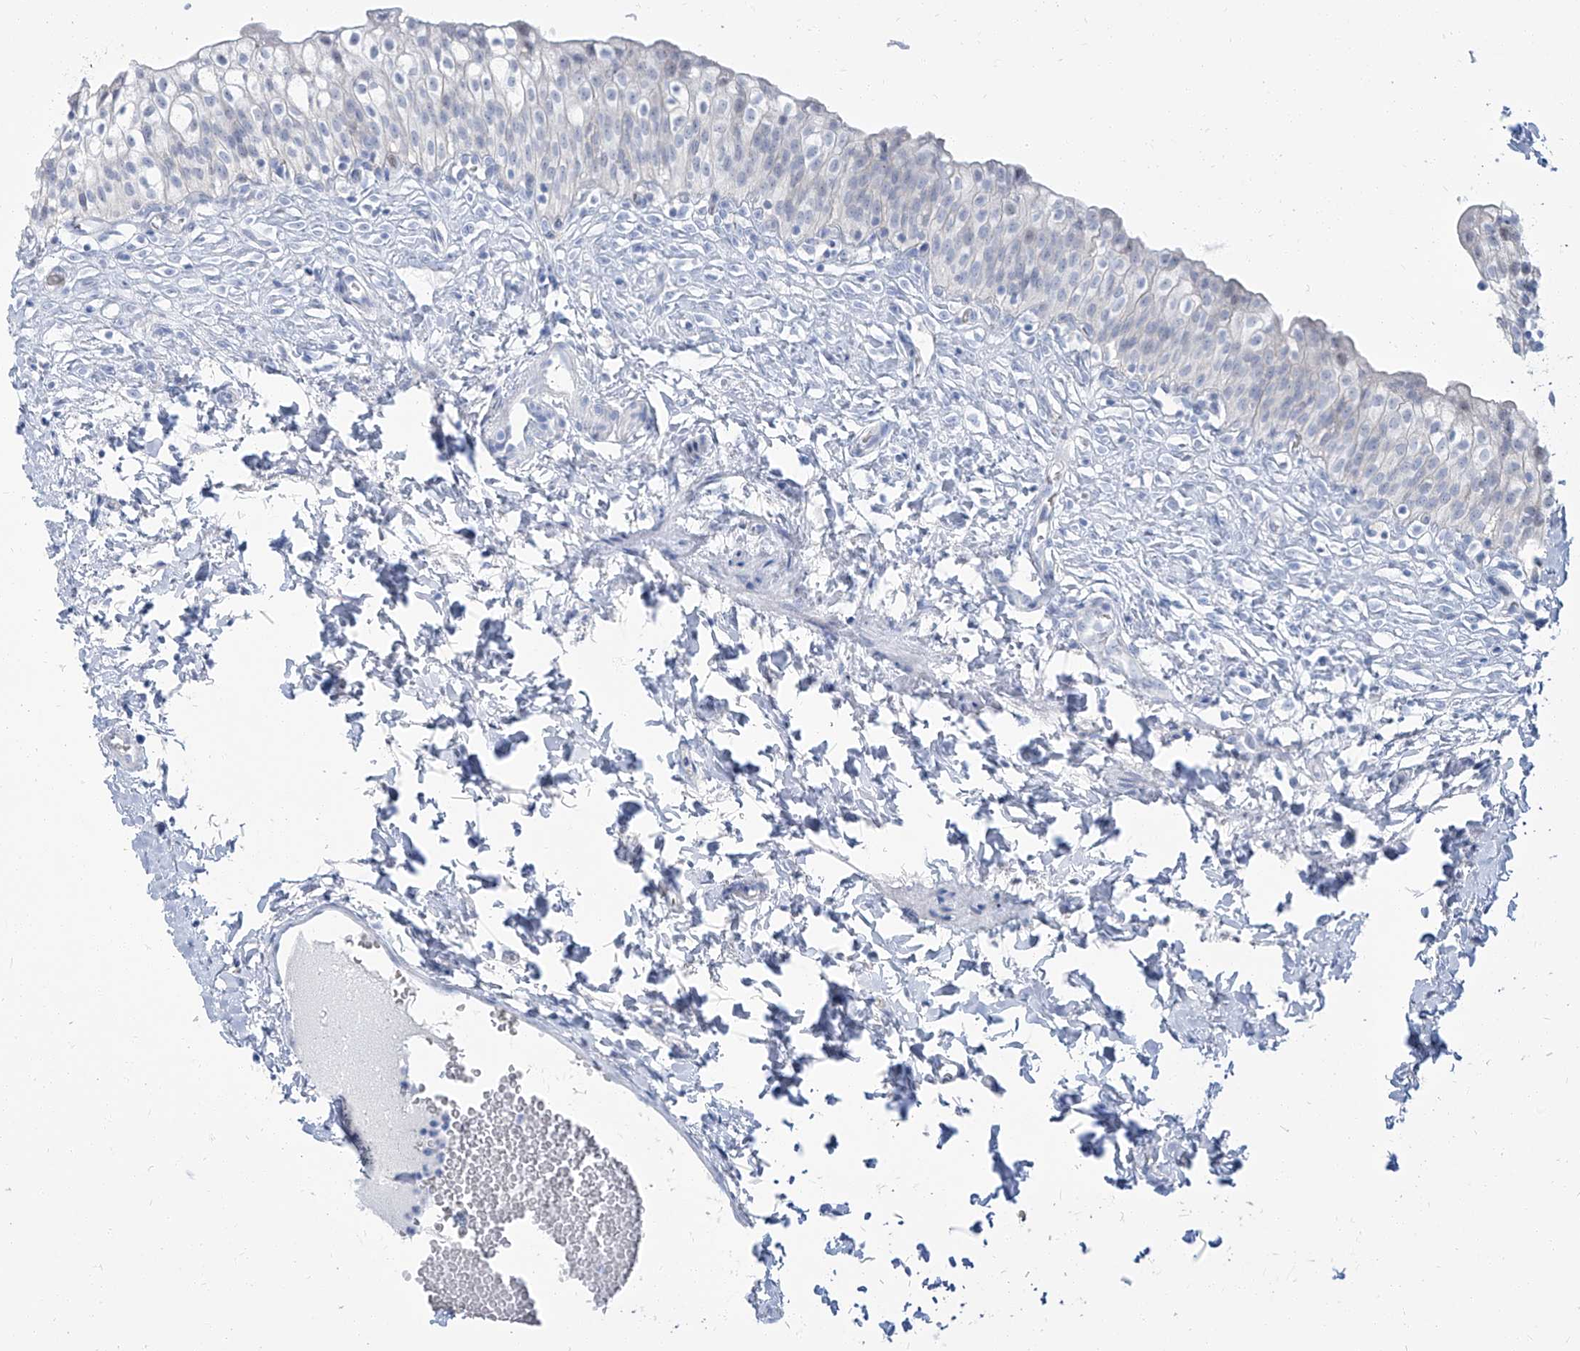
{"staining": {"intensity": "negative", "quantity": "none", "location": "none"}, "tissue": "urinary bladder", "cell_type": "Urothelial cells", "image_type": "normal", "snomed": [{"axis": "morphology", "description": "Normal tissue, NOS"}, {"axis": "topography", "description": "Urinary bladder"}], "caption": "DAB (3,3'-diaminobenzidine) immunohistochemical staining of normal human urinary bladder demonstrates no significant staining in urothelial cells.", "gene": "TXLNB", "patient": {"sex": "male", "age": 55}}